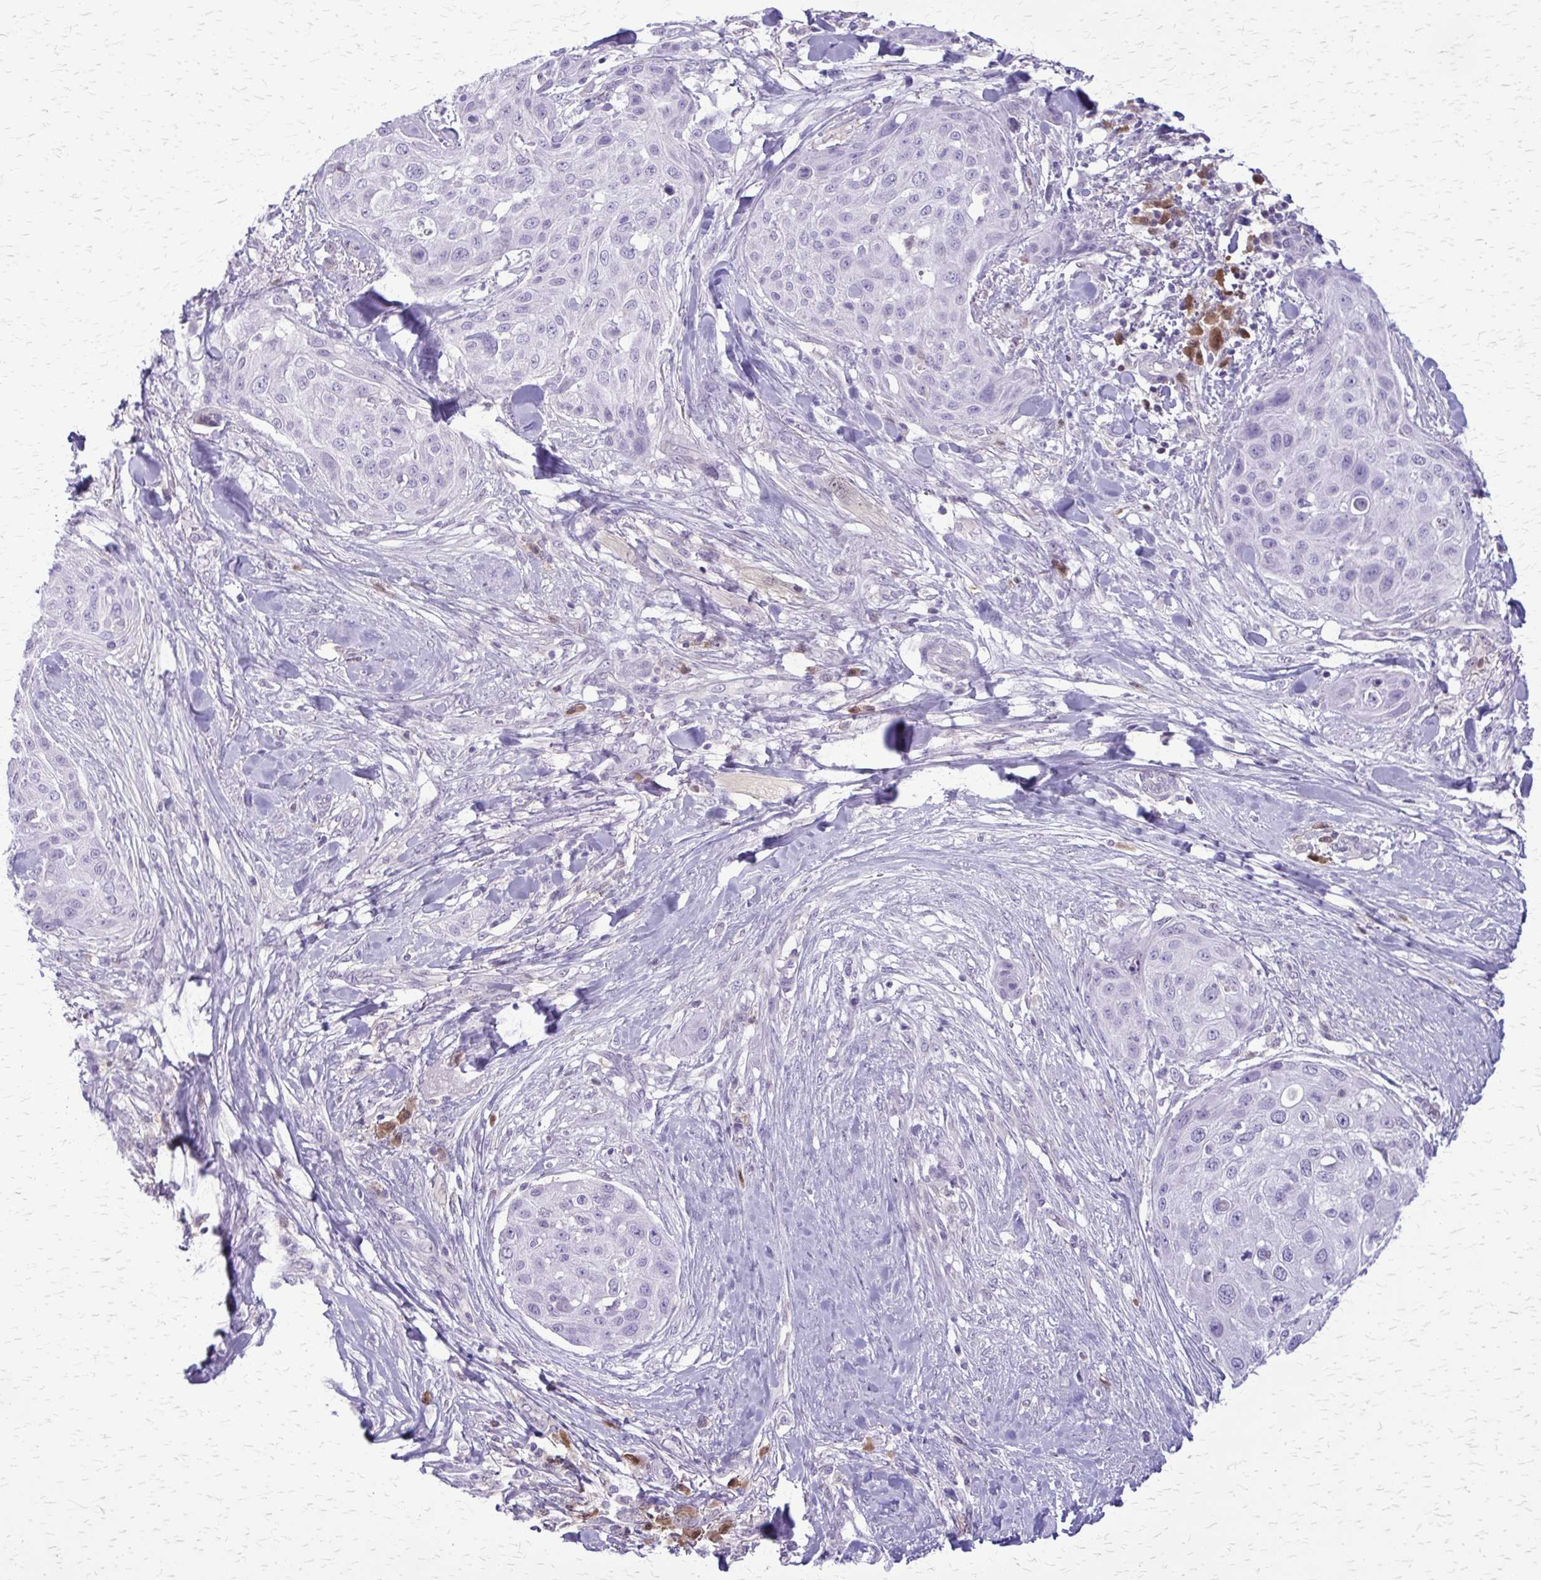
{"staining": {"intensity": "negative", "quantity": "none", "location": "none"}, "tissue": "skin cancer", "cell_type": "Tumor cells", "image_type": "cancer", "snomed": [{"axis": "morphology", "description": "Squamous cell carcinoma, NOS"}, {"axis": "topography", "description": "Skin"}], "caption": "Immunohistochemical staining of human skin squamous cell carcinoma reveals no significant positivity in tumor cells.", "gene": "GLRX", "patient": {"sex": "female", "age": 87}}